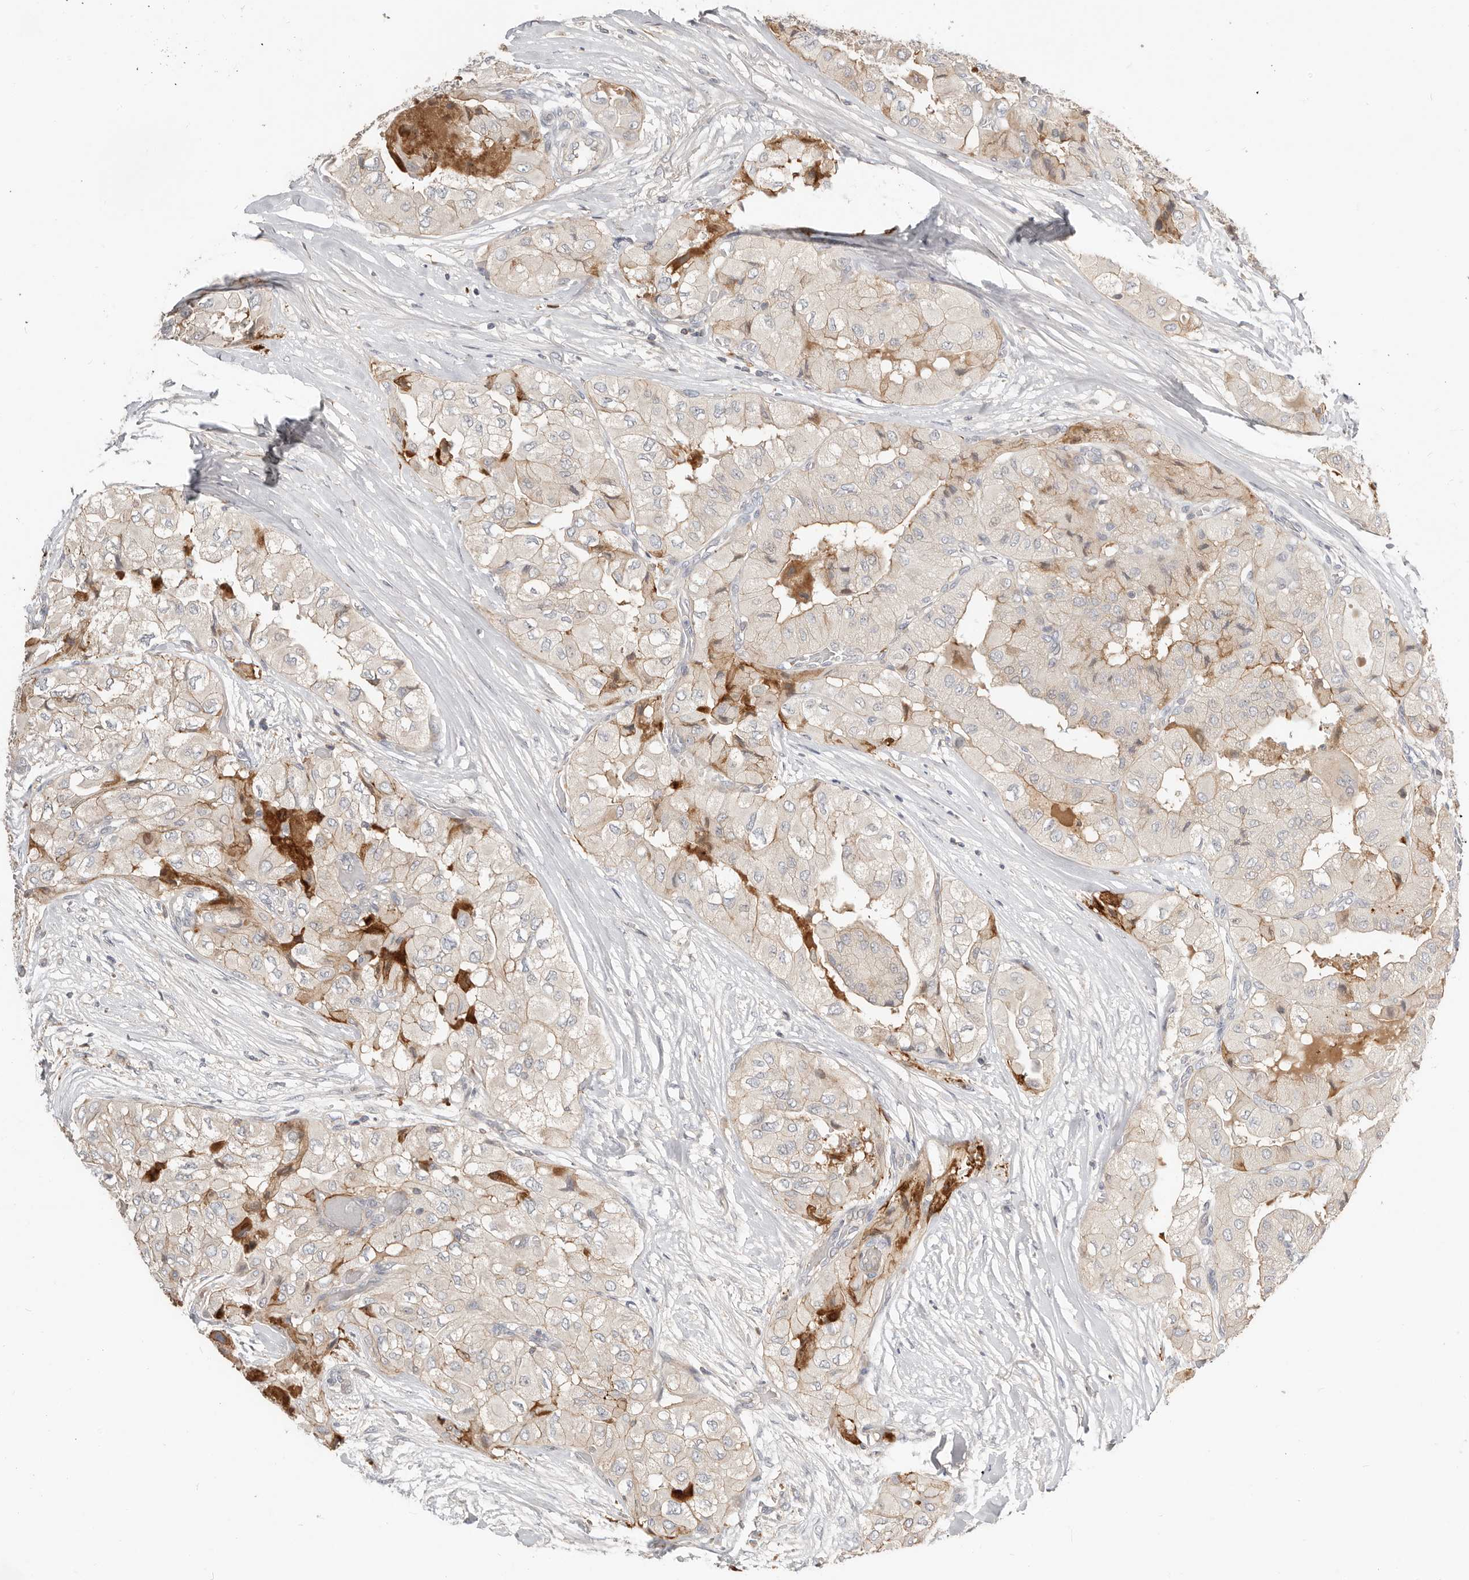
{"staining": {"intensity": "weak", "quantity": "25%-75%", "location": "cytoplasmic/membranous"}, "tissue": "thyroid cancer", "cell_type": "Tumor cells", "image_type": "cancer", "snomed": [{"axis": "morphology", "description": "Papillary adenocarcinoma, NOS"}, {"axis": "topography", "description": "Thyroid gland"}], "caption": "Protein expression analysis of papillary adenocarcinoma (thyroid) demonstrates weak cytoplasmic/membranous positivity in about 25%-75% of tumor cells.", "gene": "MTFR2", "patient": {"sex": "female", "age": 59}}